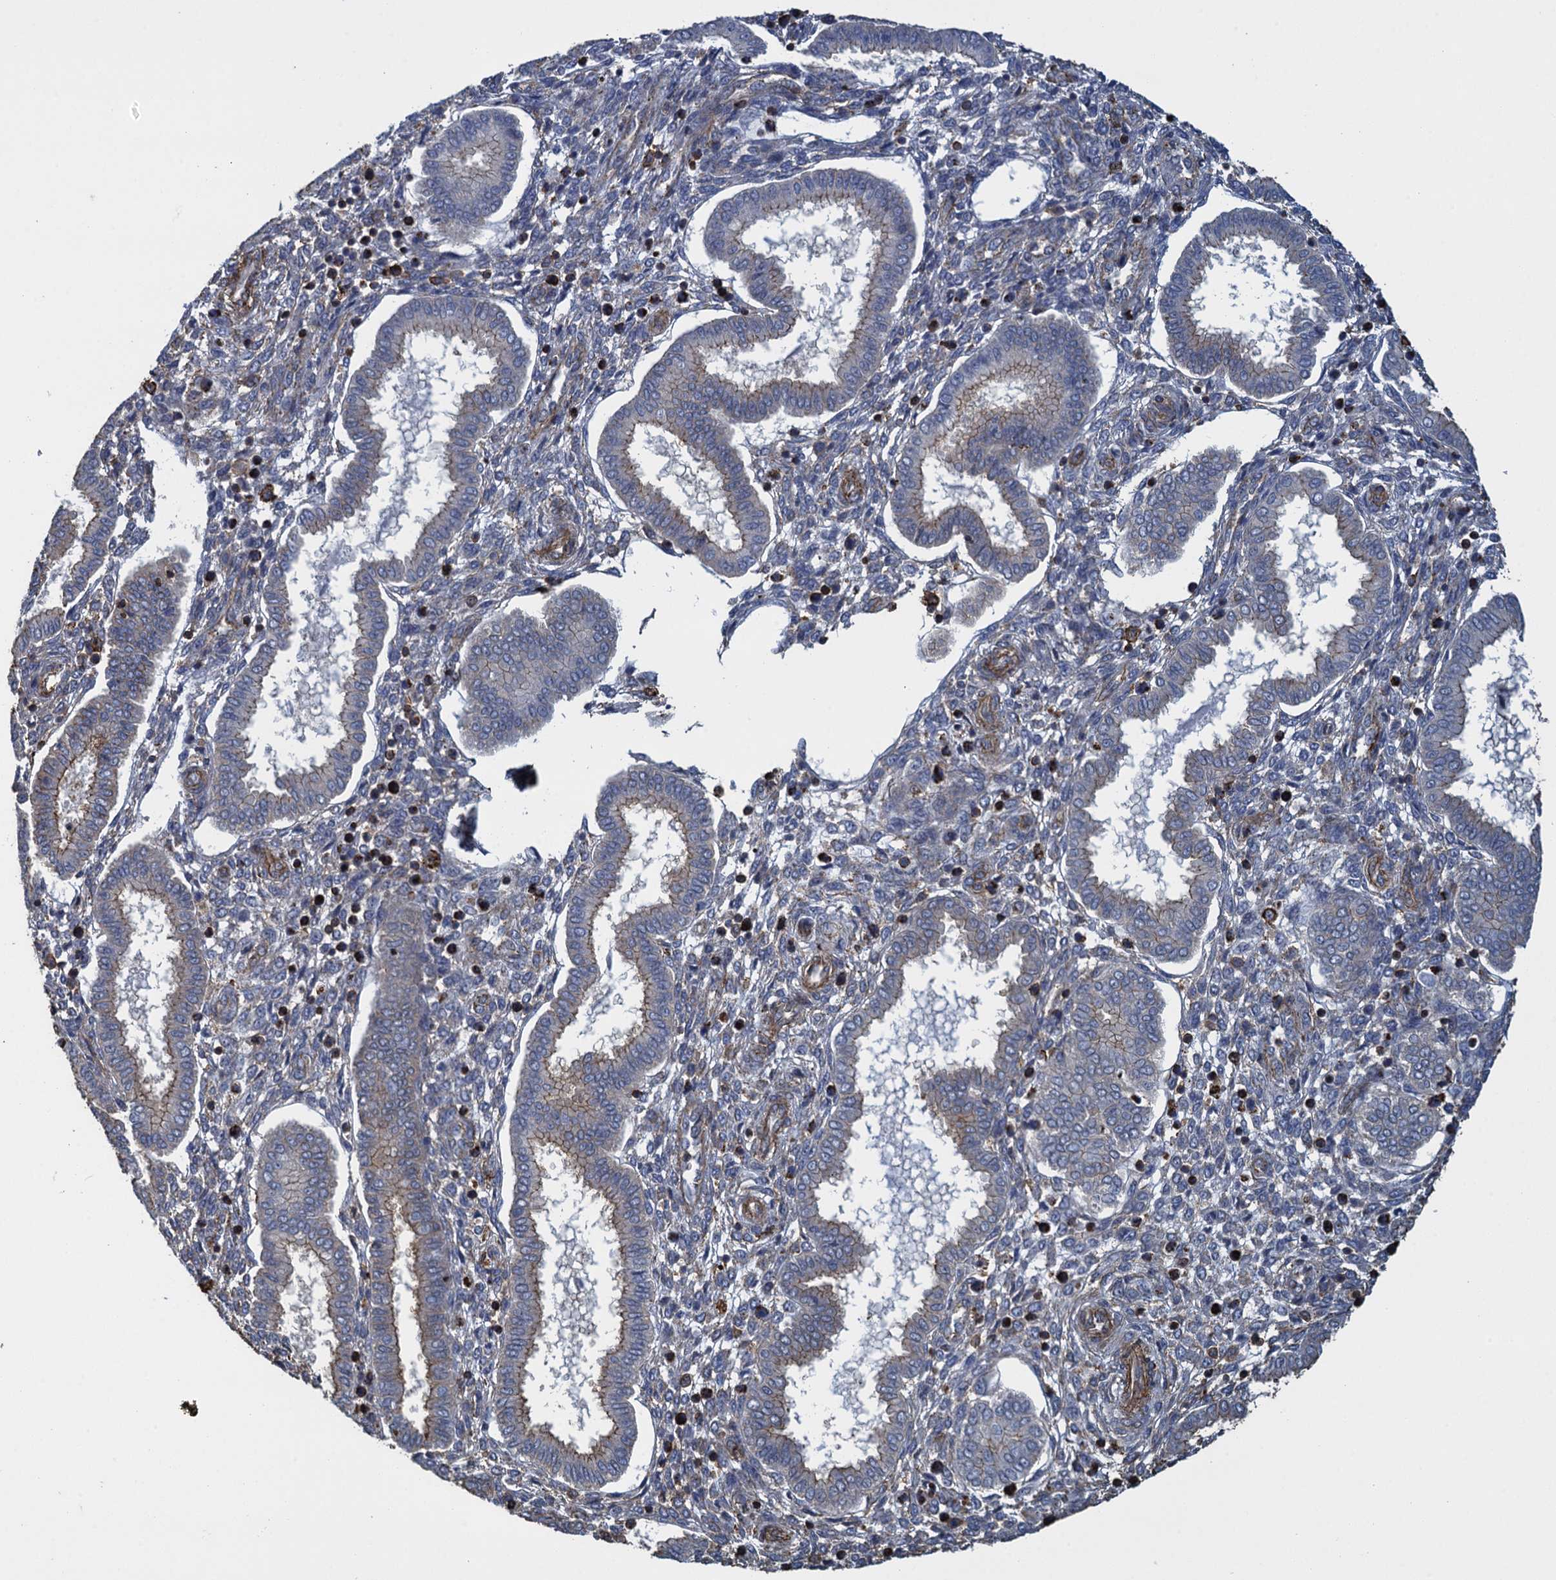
{"staining": {"intensity": "moderate", "quantity": "<25%", "location": "cytoplasmic/membranous"}, "tissue": "endometrium", "cell_type": "Cells in endometrial stroma", "image_type": "normal", "snomed": [{"axis": "morphology", "description": "Normal tissue, NOS"}, {"axis": "topography", "description": "Endometrium"}], "caption": "Immunohistochemistry histopathology image of benign endometrium: human endometrium stained using immunohistochemistry (IHC) reveals low levels of moderate protein expression localized specifically in the cytoplasmic/membranous of cells in endometrial stroma, appearing as a cytoplasmic/membranous brown color.", "gene": "PROSER2", "patient": {"sex": "female", "age": 24}}